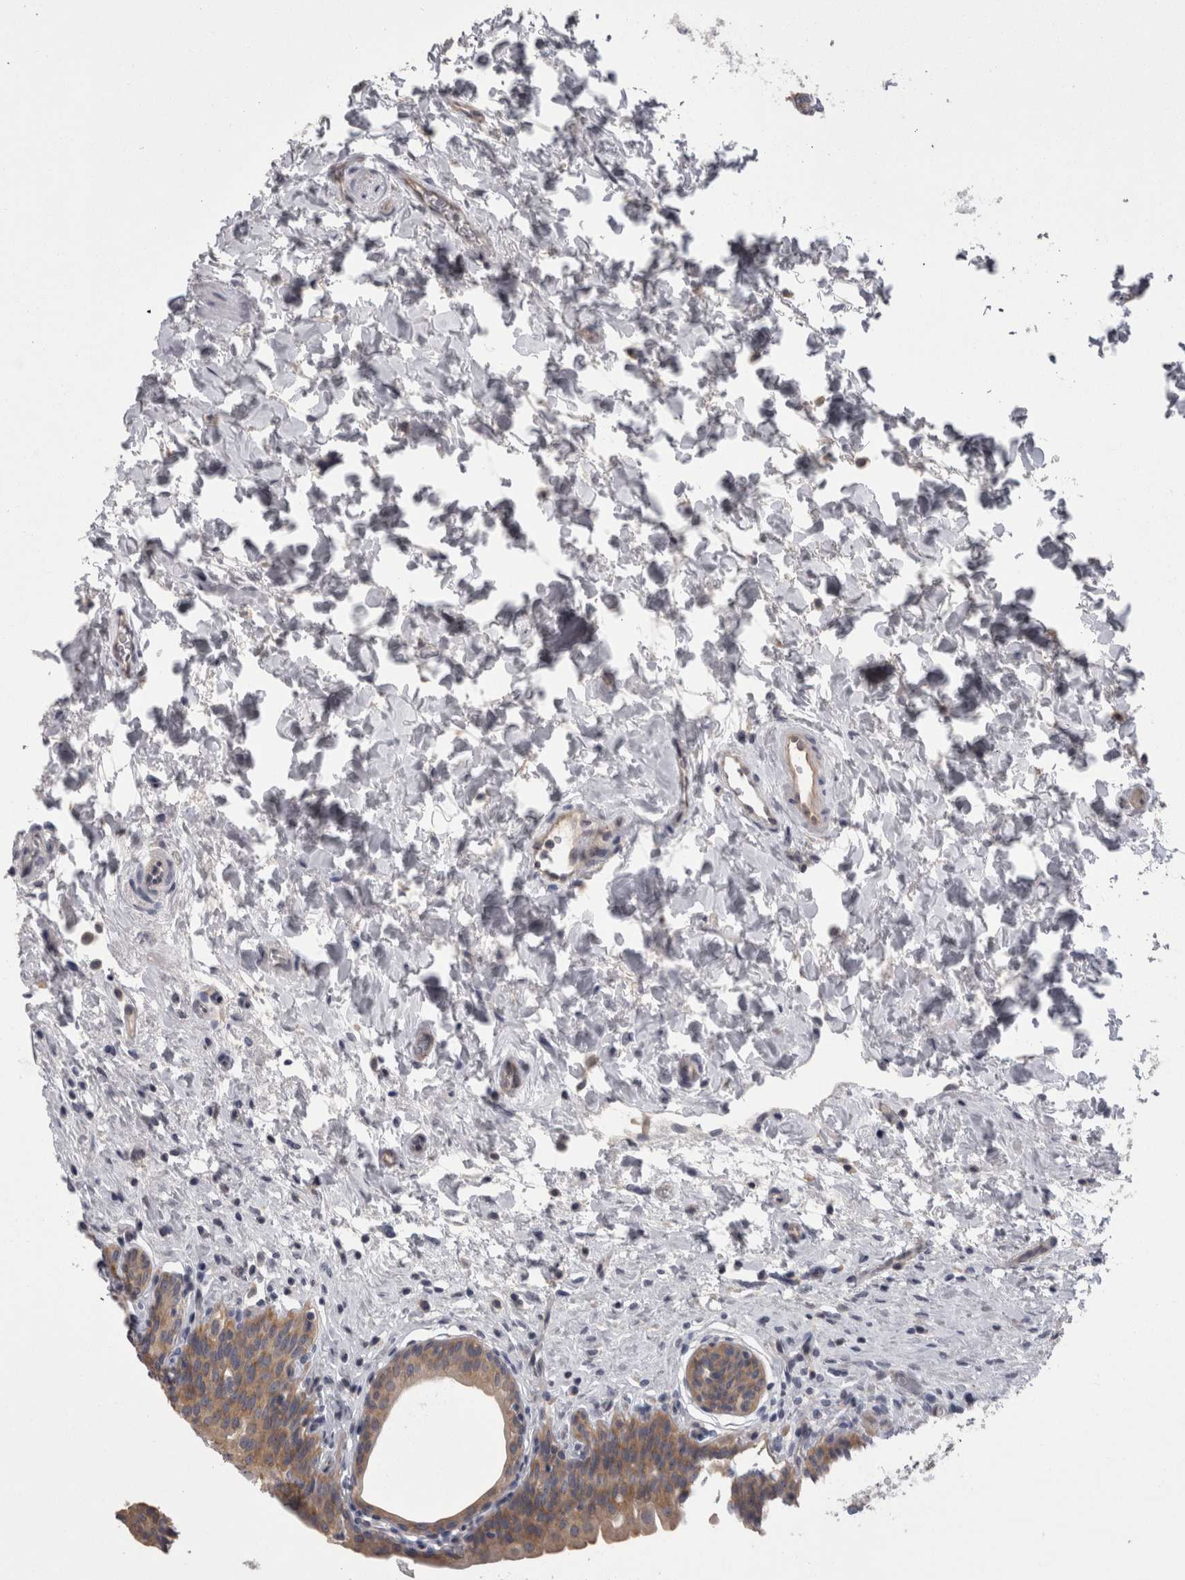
{"staining": {"intensity": "moderate", "quantity": ">75%", "location": "cytoplasmic/membranous"}, "tissue": "urinary bladder", "cell_type": "Urothelial cells", "image_type": "normal", "snomed": [{"axis": "morphology", "description": "Normal tissue, NOS"}, {"axis": "topography", "description": "Urinary bladder"}], "caption": "Immunohistochemical staining of benign human urinary bladder exhibits medium levels of moderate cytoplasmic/membranous expression in about >75% of urothelial cells.", "gene": "LYZL6", "patient": {"sex": "male", "age": 83}}